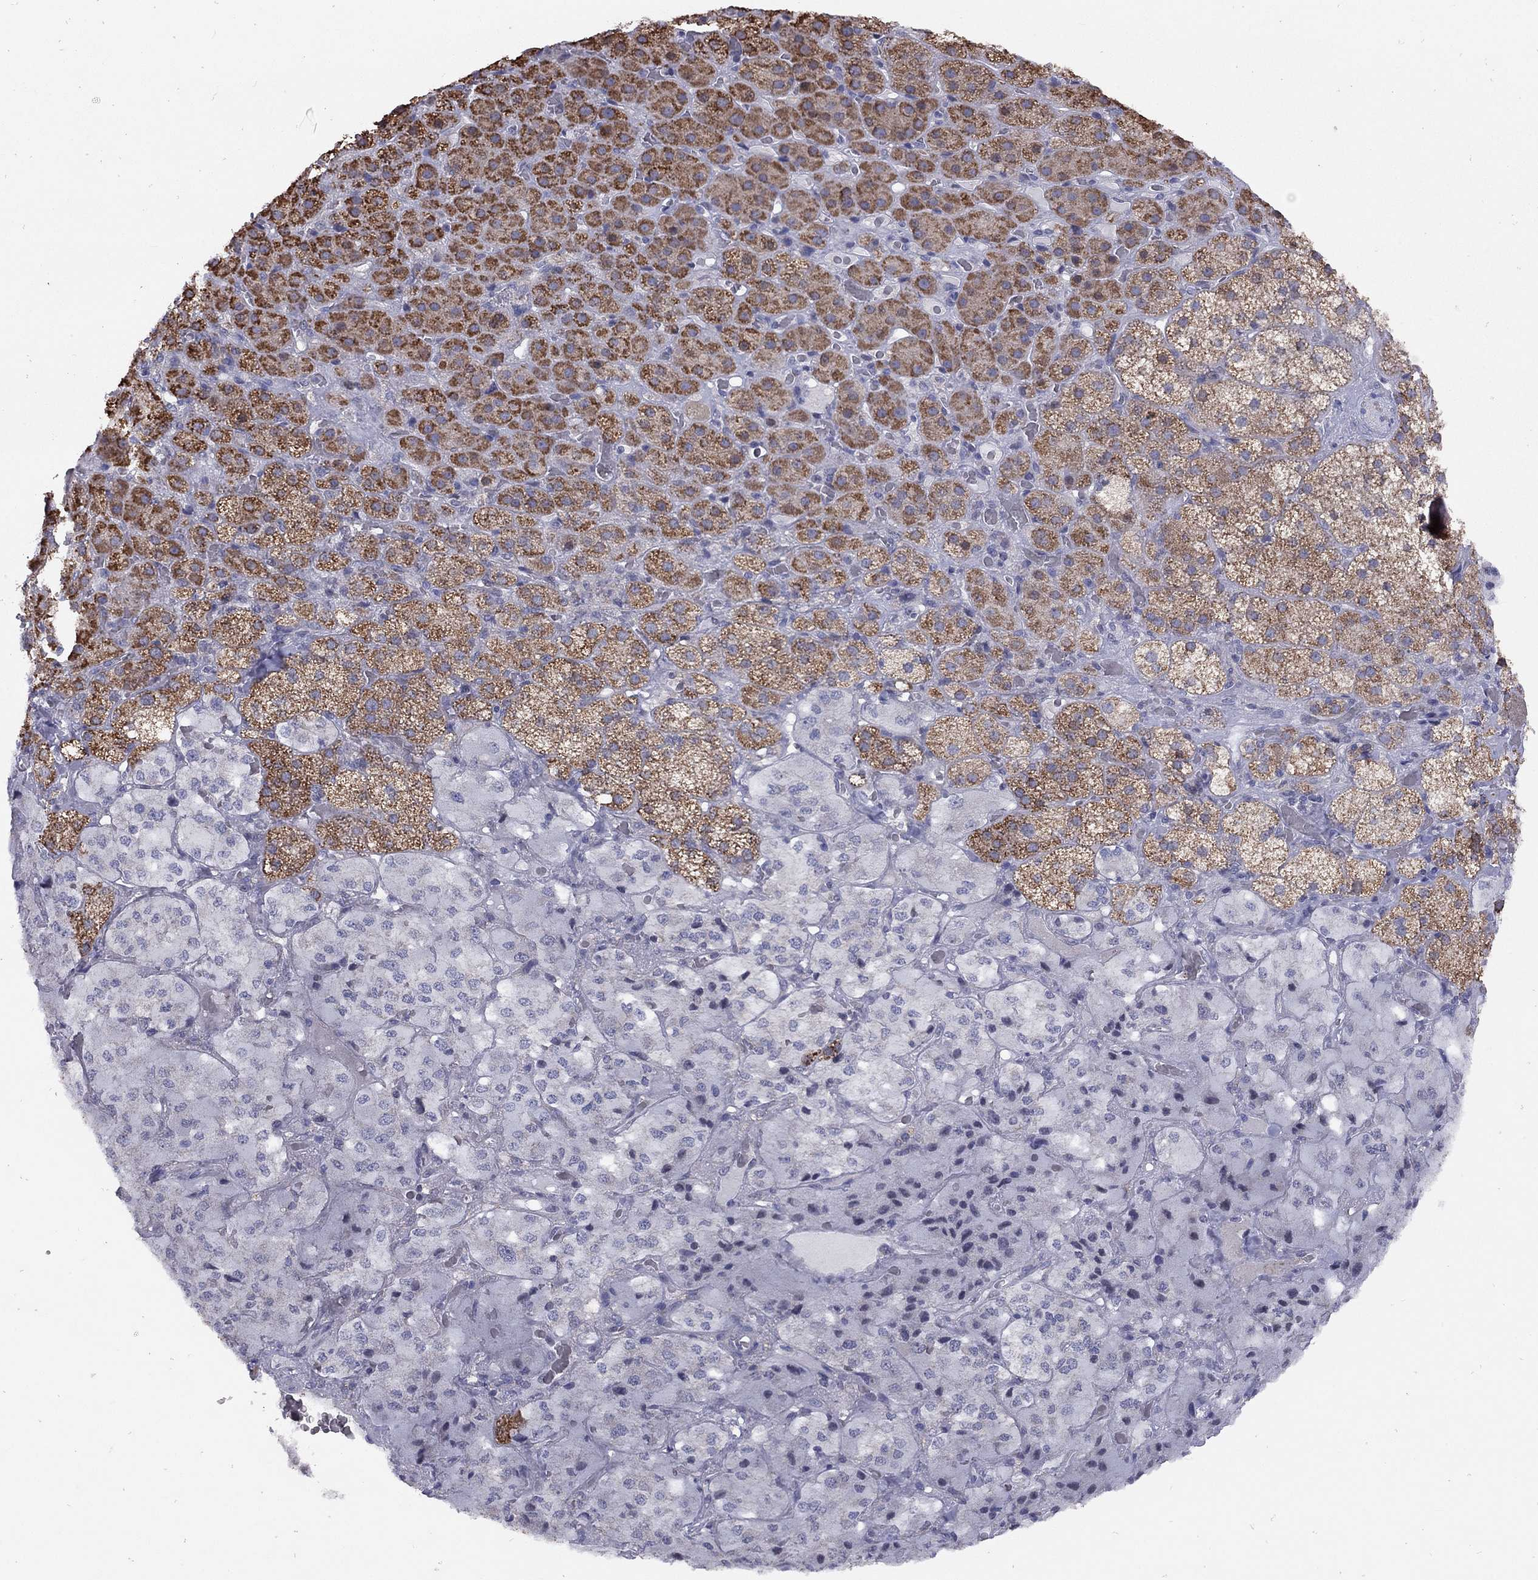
{"staining": {"intensity": "strong", "quantity": "25%-75%", "location": "cytoplasmic/membranous"}, "tissue": "adrenal gland", "cell_type": "Glandular cells", "image_type": "normal", "snomed": [{"axis": "morphology", "description": "Normal tissue, NOS"}, {"axis": "topography", "description": "Adrenal gland"}], "caption": "A brown stain highlights strong cytoplasmic/membranous positivity of a protein in glandular cells of normal human adrenal gland.", "gene": "SYTL2", "patient": {"sex": "male", "age": 57}}